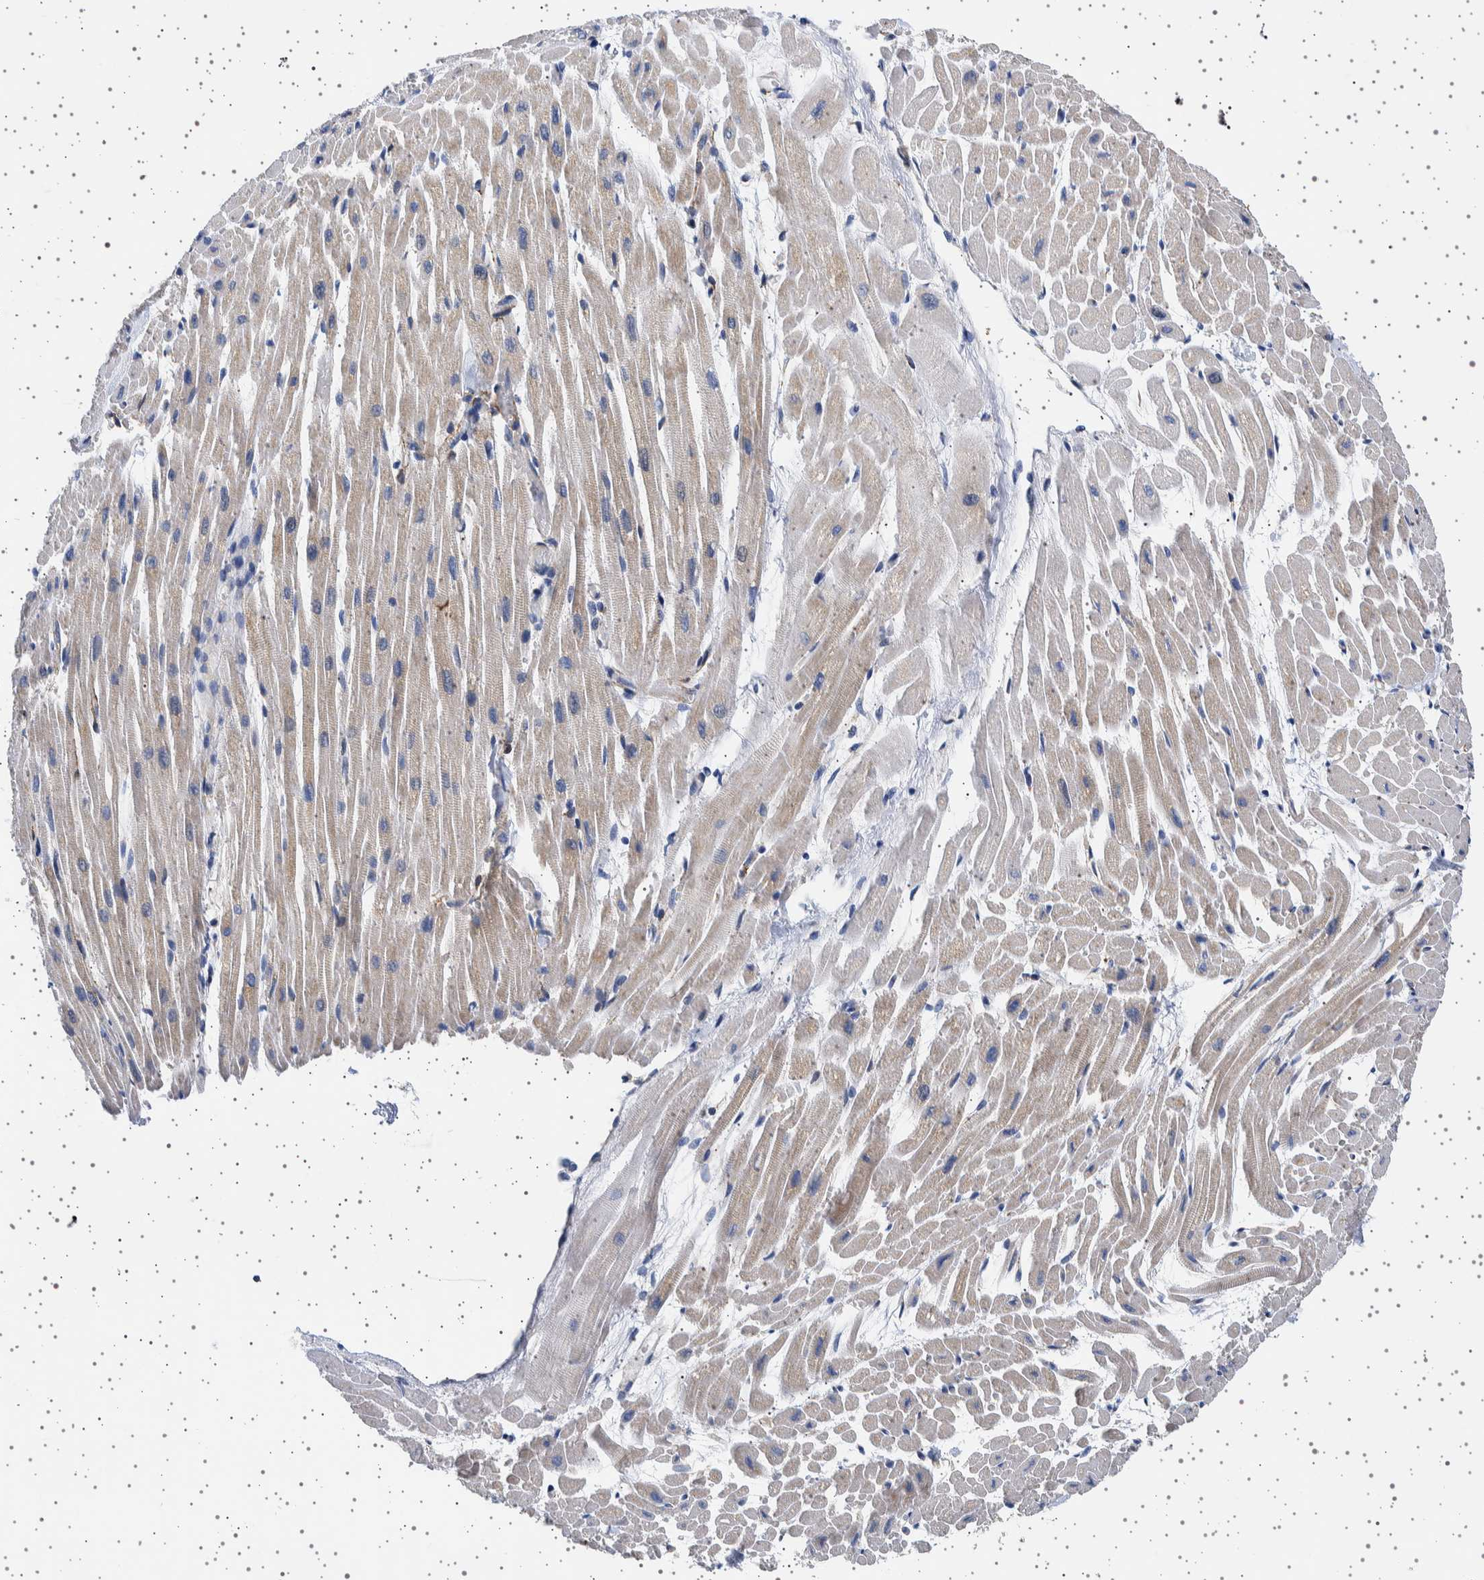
{"staining": {"intensity": "weak", "quantity": "<25%", "location": "cytoplasmic/membranous"}, "tissue": "heart muscle", "cell_type": "Cardiomyocytes", "image_type": "normal", "snomed": [{"axis": "morphology", "description": "Normal tissue, NOS"}, {"axis": "topography", "description": "Heart"}], "caption": "This histopathology image is of benign heart muscle stained with immunohistochemistry to label a protein in brown with the nuclei are counter-stained blue. There is no positivity in cardiomyocytes.", "gene": "SEPTIN4", "patient": {"sex": "male", "age": 45}}